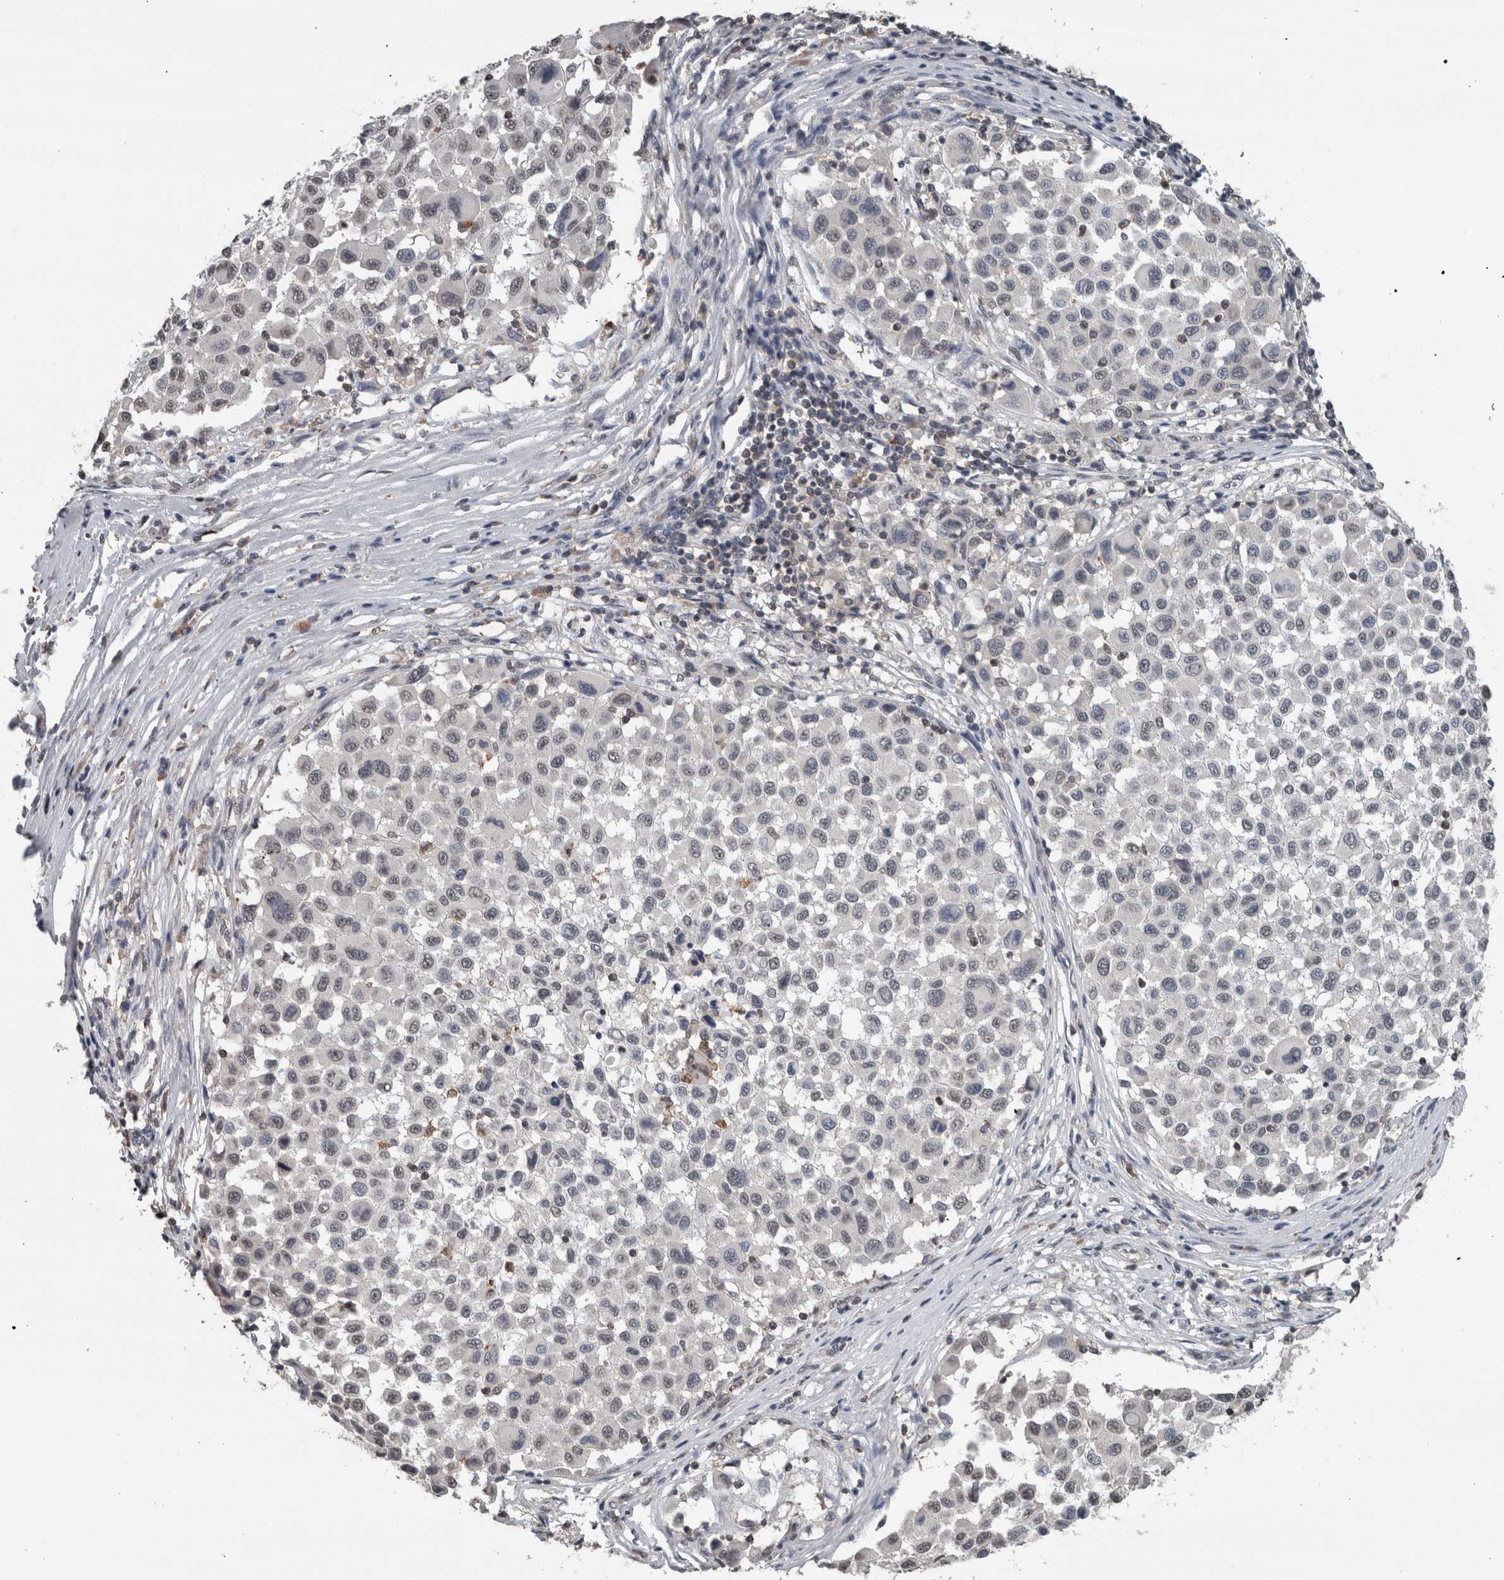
{"staining": {"intensity": "negative", "quantity": "none", "location": "none"}, "tissue": "melanoma", "cell_type": "Tumor cells", "image_type": "cancer", "snomed": [{"axis": "morphology", "description": "Malignant melanoma, Metastatic site"}, {"axis": "topography", "description": "Lymph node"}], "caption": "This is a micrograph of immunohistochemistry (IHC) staining of malignant melanoma (metastatic site), which shows no staining in tumor cells.", "gene": "MAFF", "patient": {"sex": "male", "age": 61}}